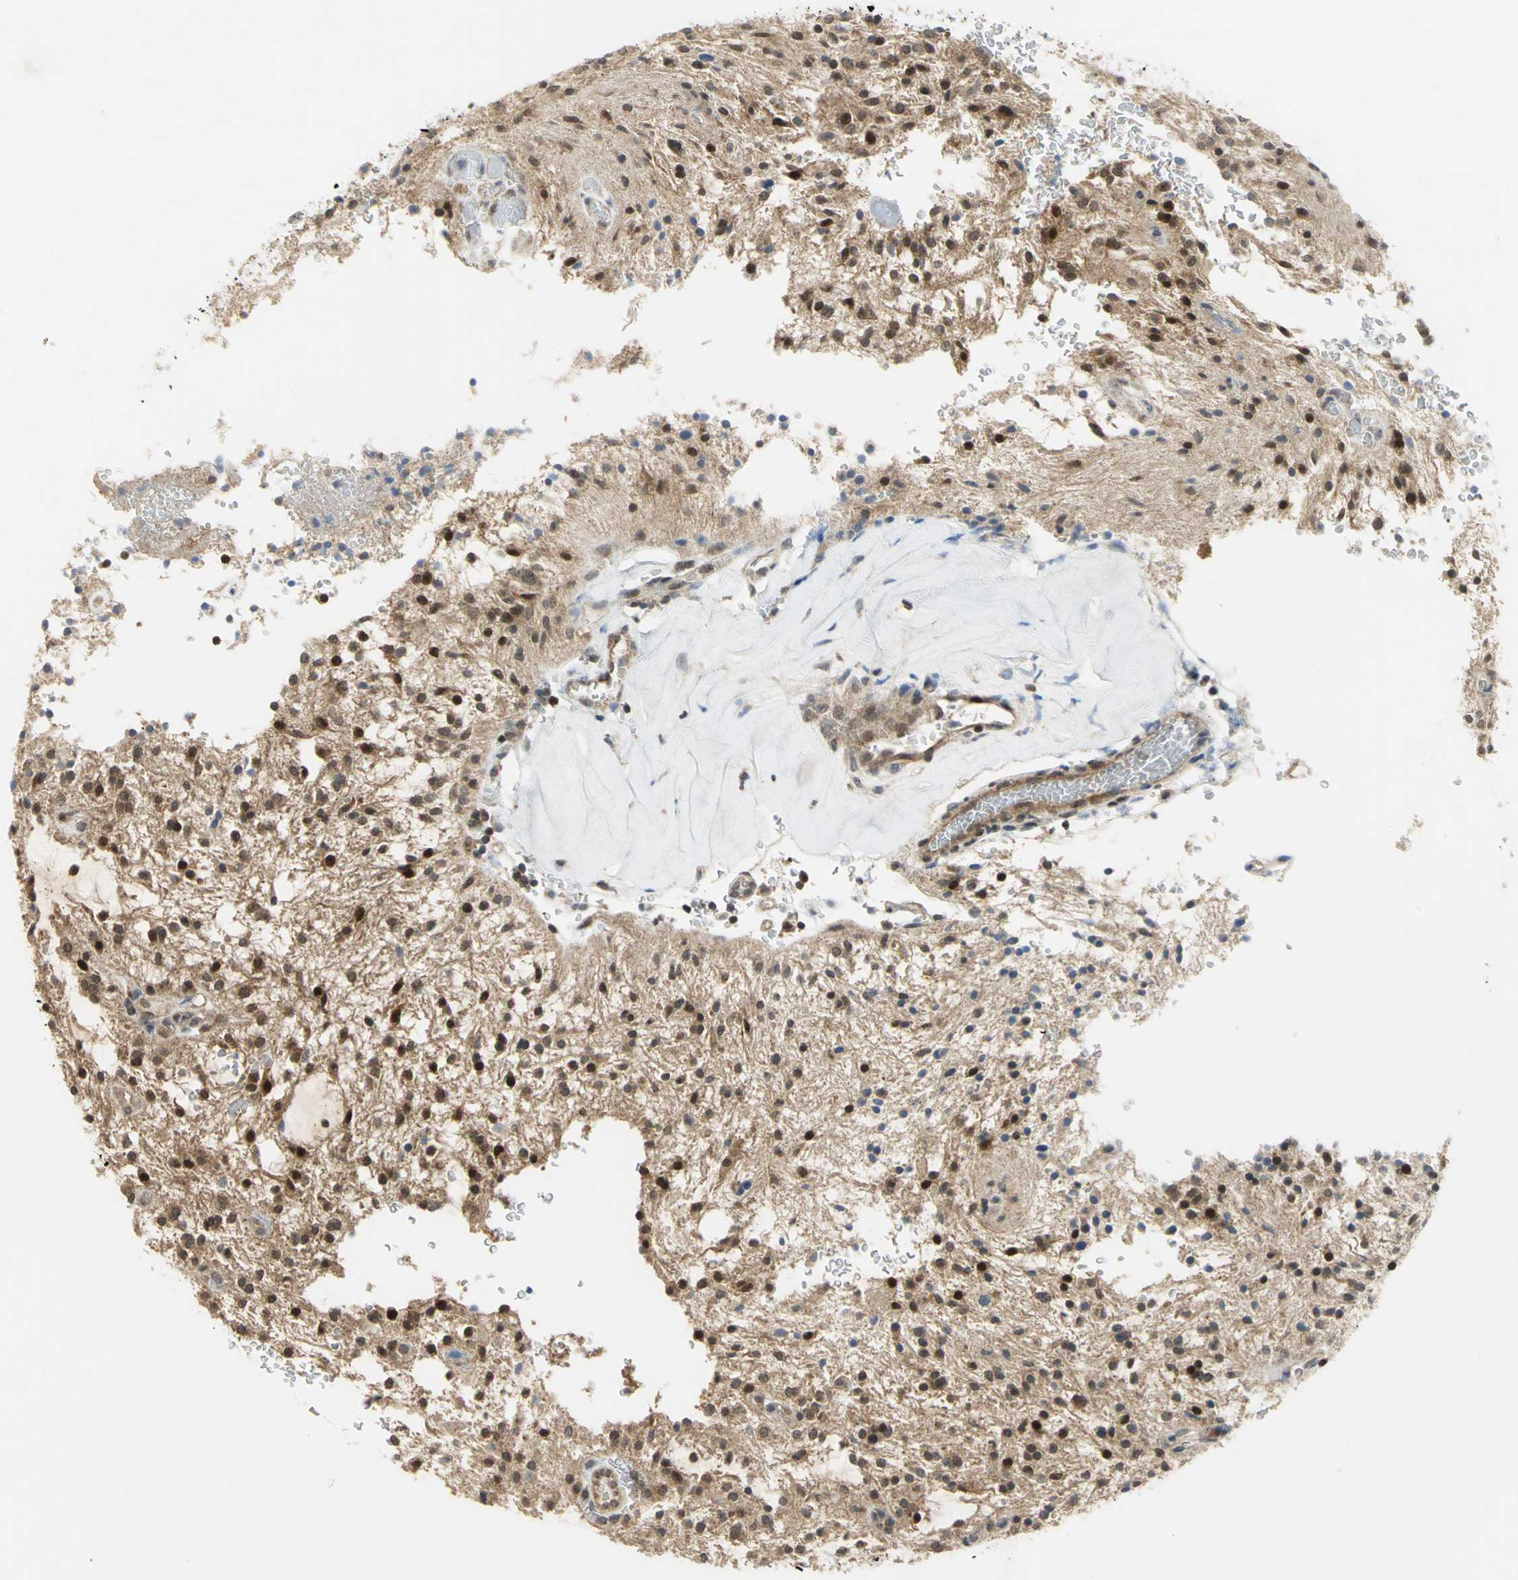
{"staining": {"intensity": "strong", "quantity": ">75%", "location": "cytoplasmic/membranous,nuclear"}, "tissue": "glioma", "cell_type": "Tumor cells", "image_type": "cancer", "snomed": [{"axis": "morphology", "description": "Glioma, malignant, NOS"}, {"axis": "topography", "description": "Cerebellum"}], "caption": "This photomicrograph exhibits immunohistochemistry (IHC) staining of malignant glioma, with high strong cytoplasmic/membranous and nuclear staining in about >75% of tumor cells.", "gene": "PPIA", "patient": {"sex": "female", "age": 10}}